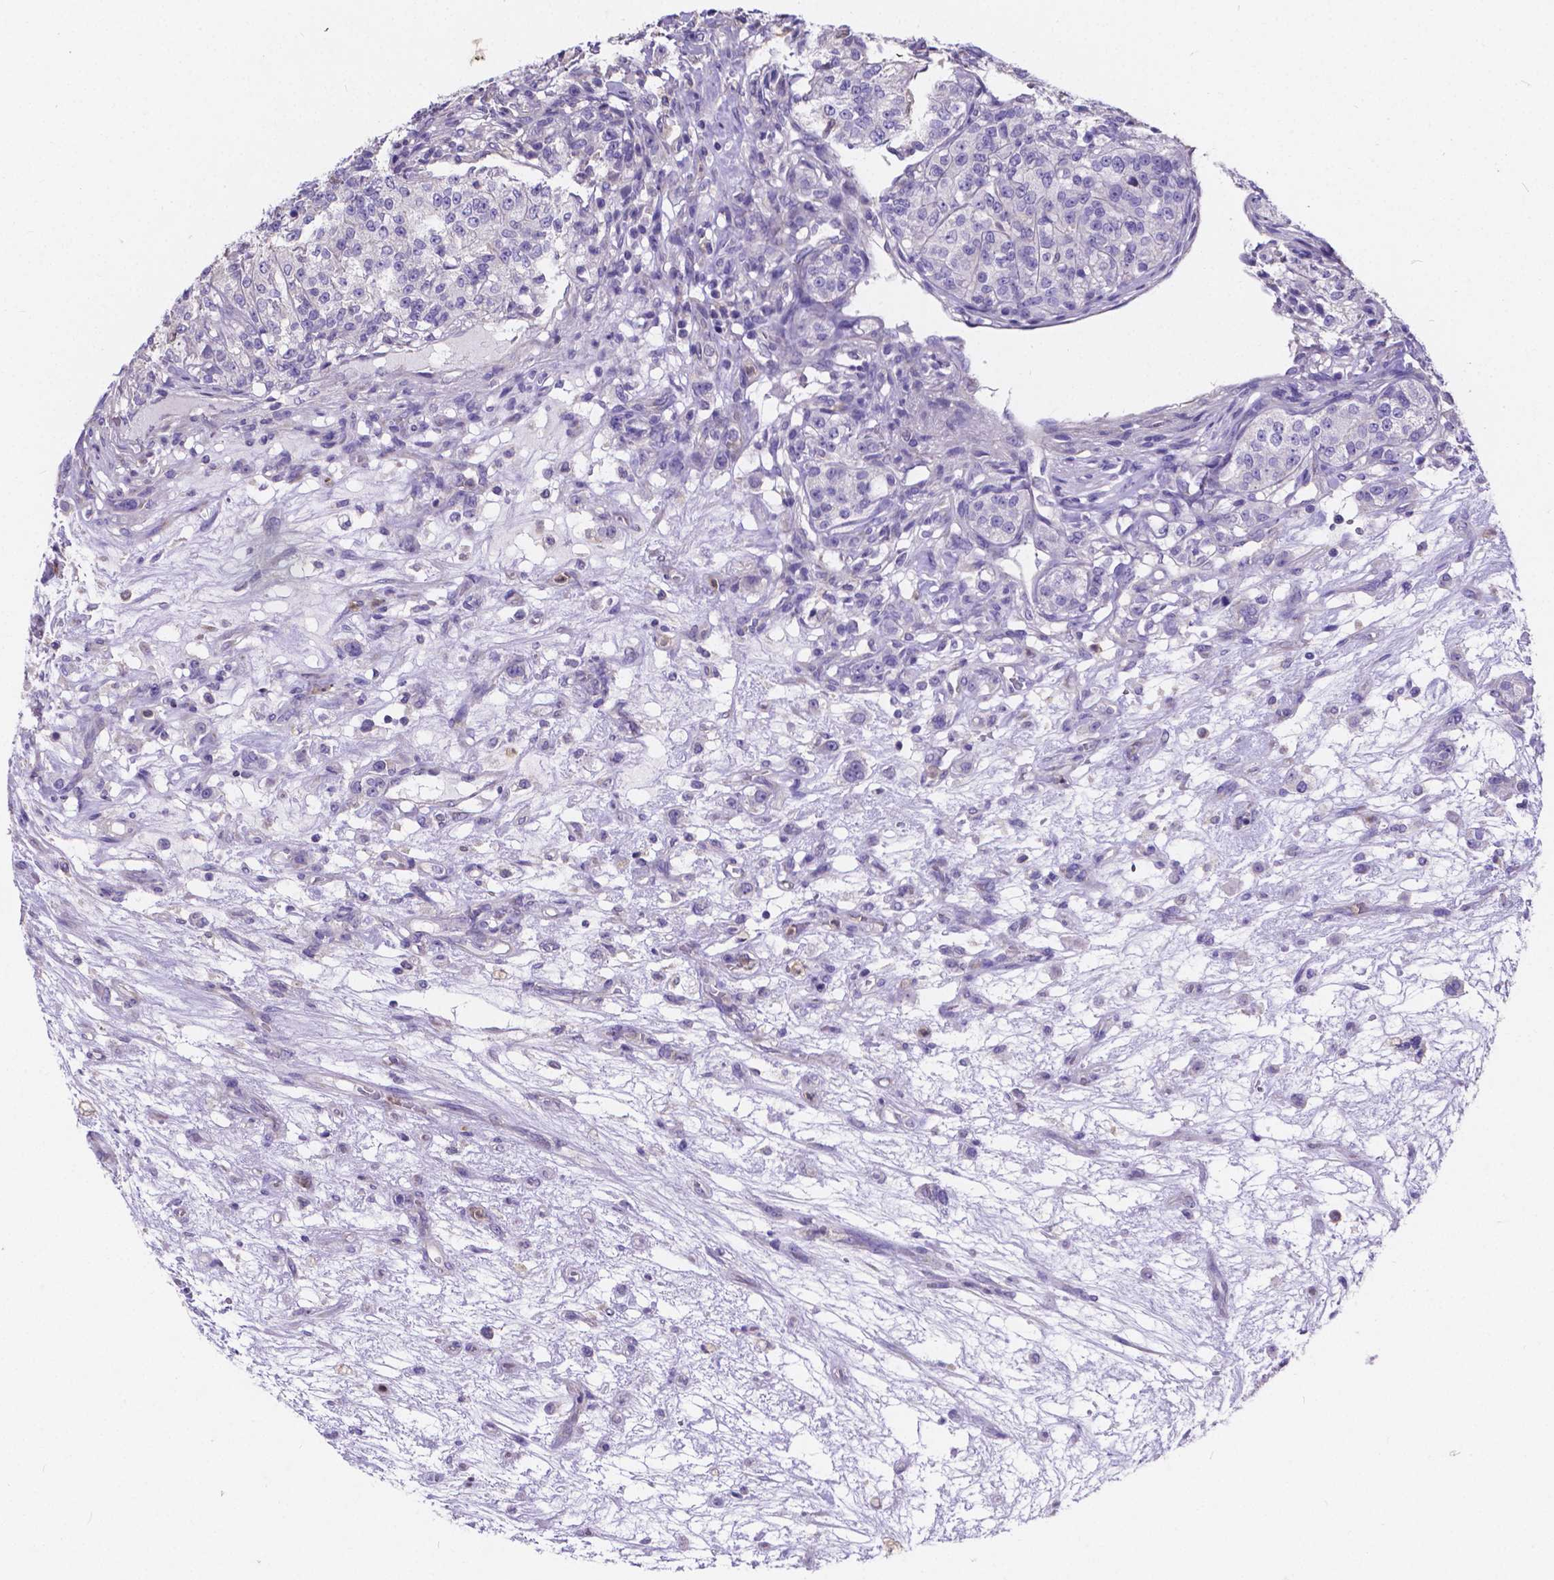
{"staining": {"intensity": "negative", "quantity": "none", "location": "none"}, "tissue": "renal cancer", "cell_type": "Tumor cells", "image_type": "cancer", "snomed": [{"axis": "morphology", "description": "Adenocarcinoma, NOS"}, {"axis": "topography", "description": "Kidney"}], "caption": "A micrograph of renal cancer (adenocarcinoma) stained for a protein exhibits no brown staining in tumor cells.", "gene": "ATP6V1D", "patient": {"sex": "female", "age": 63}}